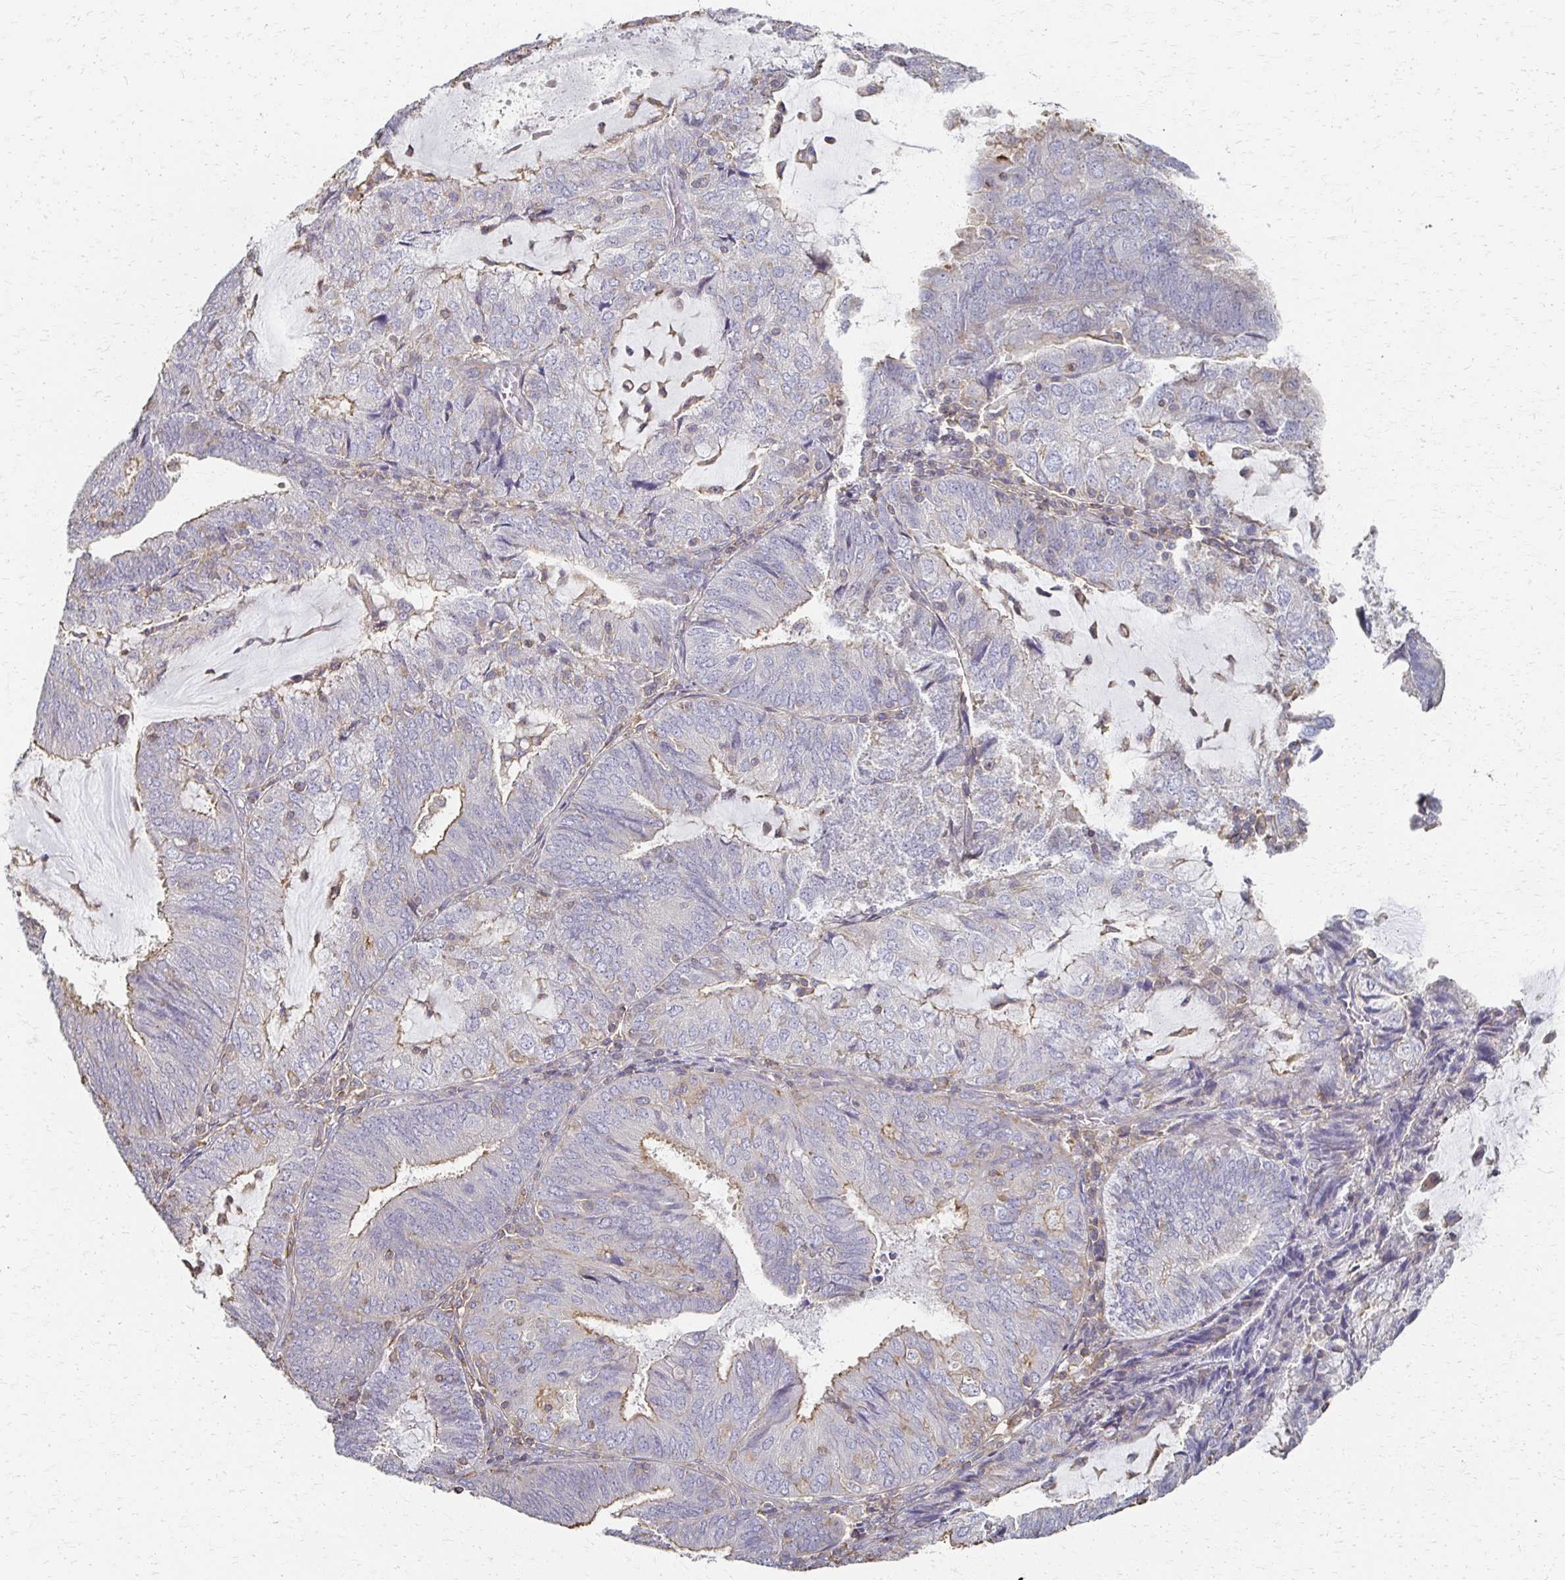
{"staining": {"intensity": "weak", "quantity": "<25%", "location": "cytoplasmic/membranous"}, "tissue": "endometrial cancer", "cell_type": "Tumor cells", "image_type": "cancer", "snomed": [{"axis": "morphology", "description": "Adenocarcinoma, NOS"}, {"axis": "topography", "description": "Endometrium"}], "caption": "High magnification brightfield microscopy of endometrial cancer (adenocarcinoma) stained with DAB (brown) and counterstained with hematoxylin (blue): tumor cells show no significant expression. (IHC, brightfield microscopy, high magnification).", "gene": "C1QTNF7", "patient": {"sex": "female", "age": 81}}